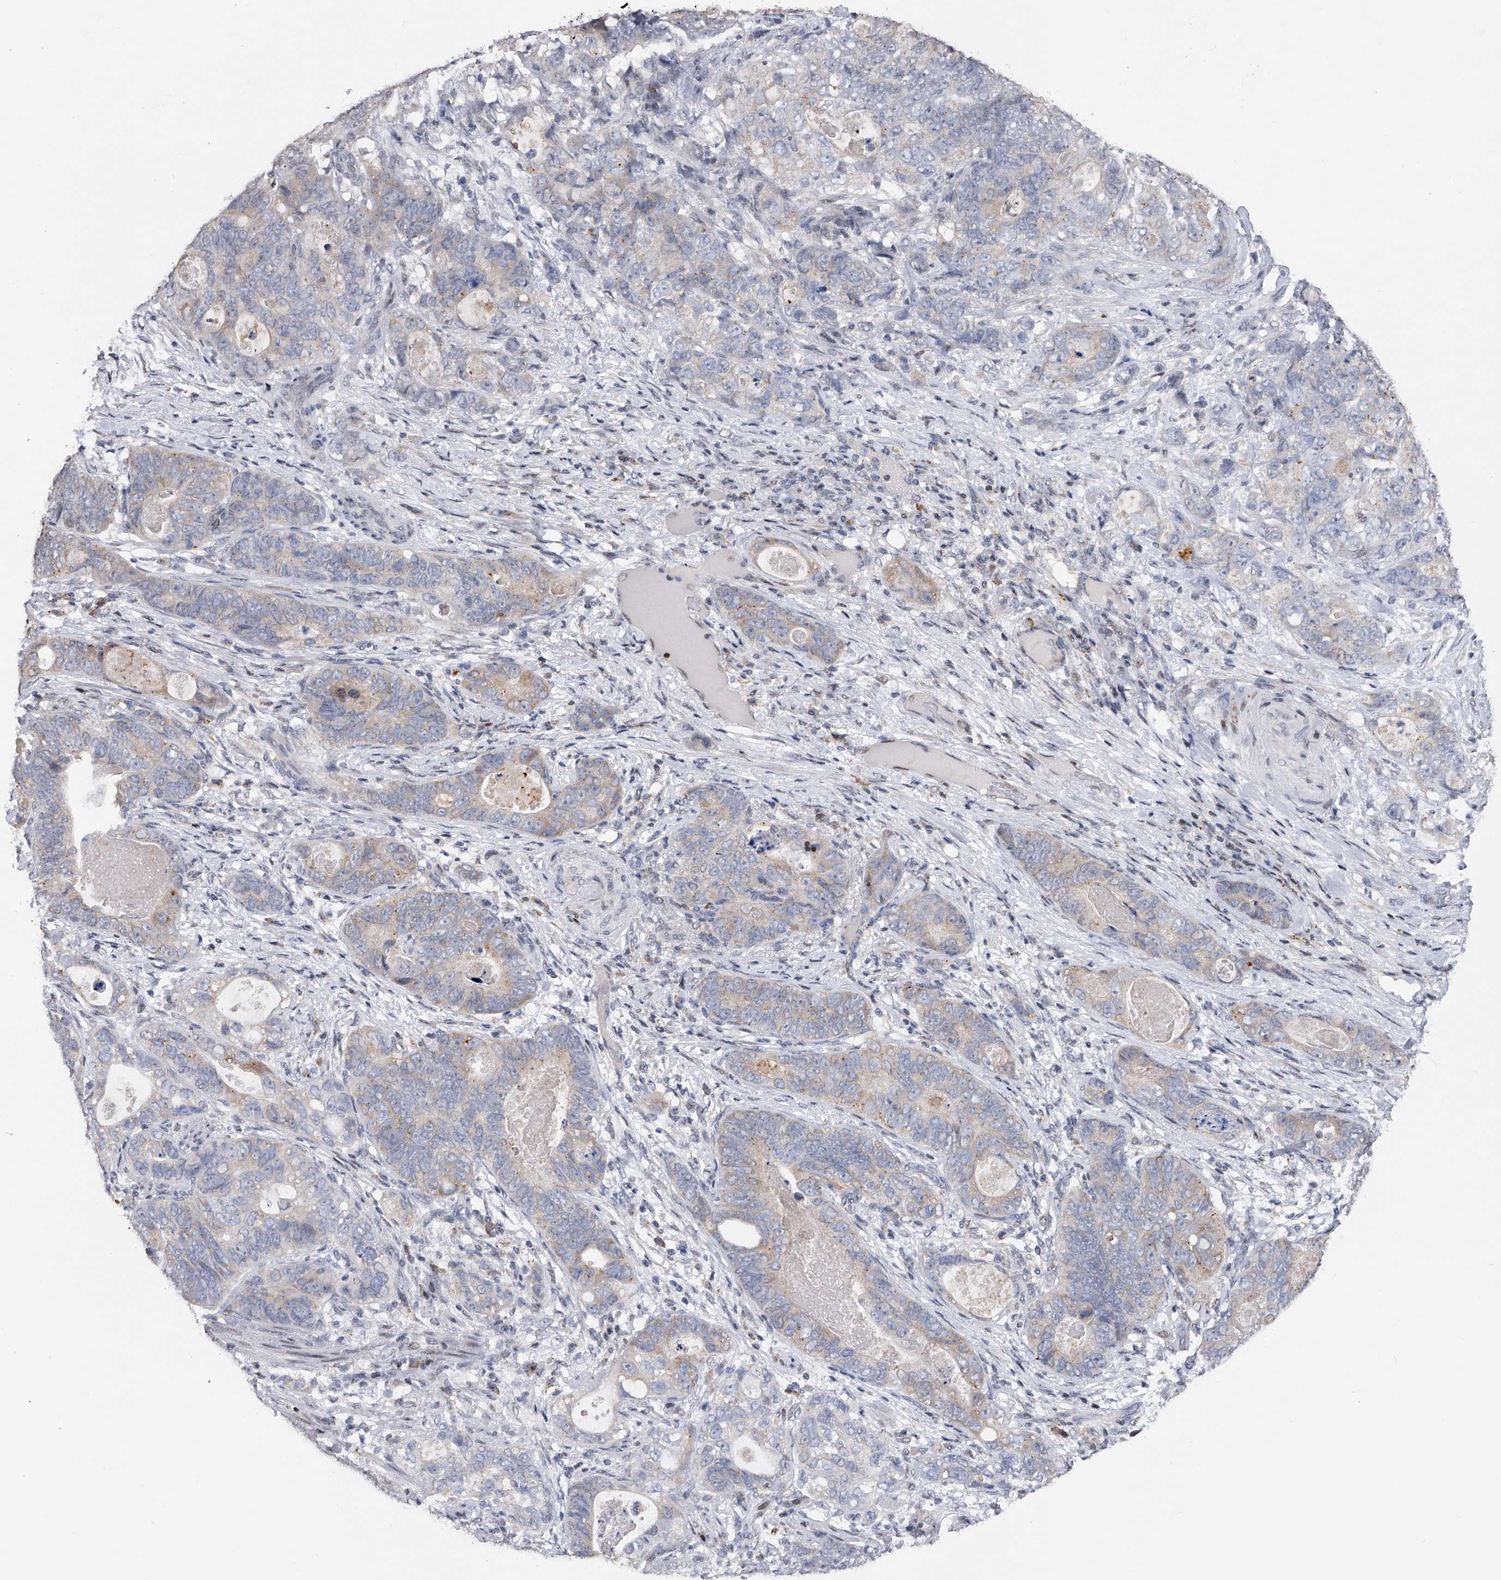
{"staining": {"intensity": "negative", "quantity": "none", "location": "none"}, "tissue": "stomach cancer", "cell_type": "Tumor cells", "image_type": "cancer", "snomed": [{"axis": "morphology", "description": "Normal tissue, NOS"}, {"axis": "morphology", "description": "Adenocarcinoma, NOS"}, {"axis": "topography", "description": "Stomach"}], "caption": "DAB (3,3'-diaminobenzidine) immunohistochemical staining of human stomach adenocarcinoma exhibits no significant positivity in tumor cells.", "gene": "RWDD2A", "patient": {"sex": "female", "age": 89}}